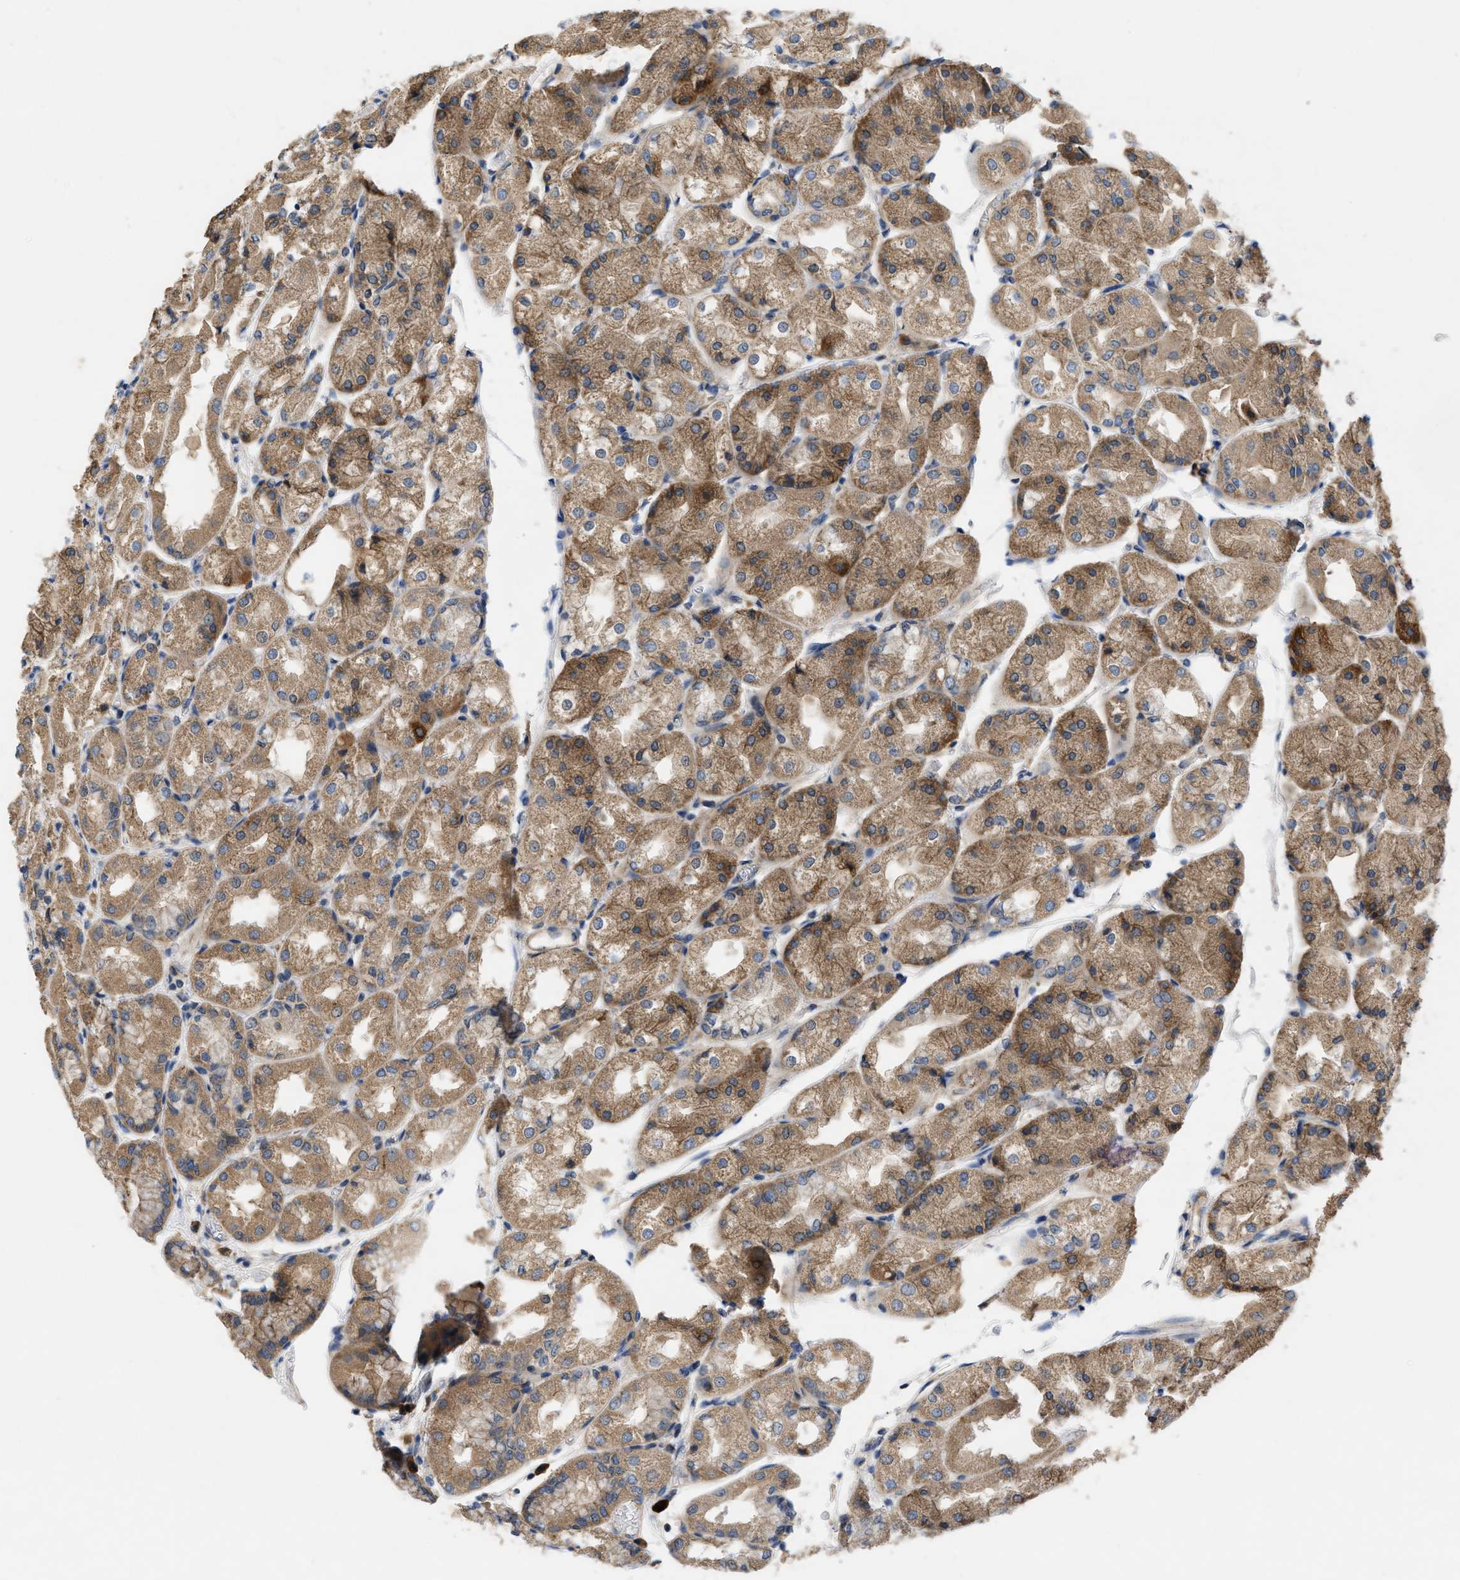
{"staining": {"intensity": "moderate", "quantity": ">75%", "location": "cytoplasmic/membranous"}, "tissue": "stomach", "cell_type": "Glandular cells", "image_type": "normal", "snomed": [{"axis": "morphology", "description": "Normal tissue, NOS"}, {"axis": "topography", "description": "Stomach, upper"}], "caption": "Unremarkable stomach shows moderate cytoplasmic/membranous staining in about >75% of glandular cells, visualized by immunohistochemistry. The staining was performed using DAB (3,3'-diaminobenzidine), with brown indicating positive protein expression. Nuclei are stained blue with hematoxylin.", "gene": "TMEM131", "patient": {"sex": "male", "age": 72}}